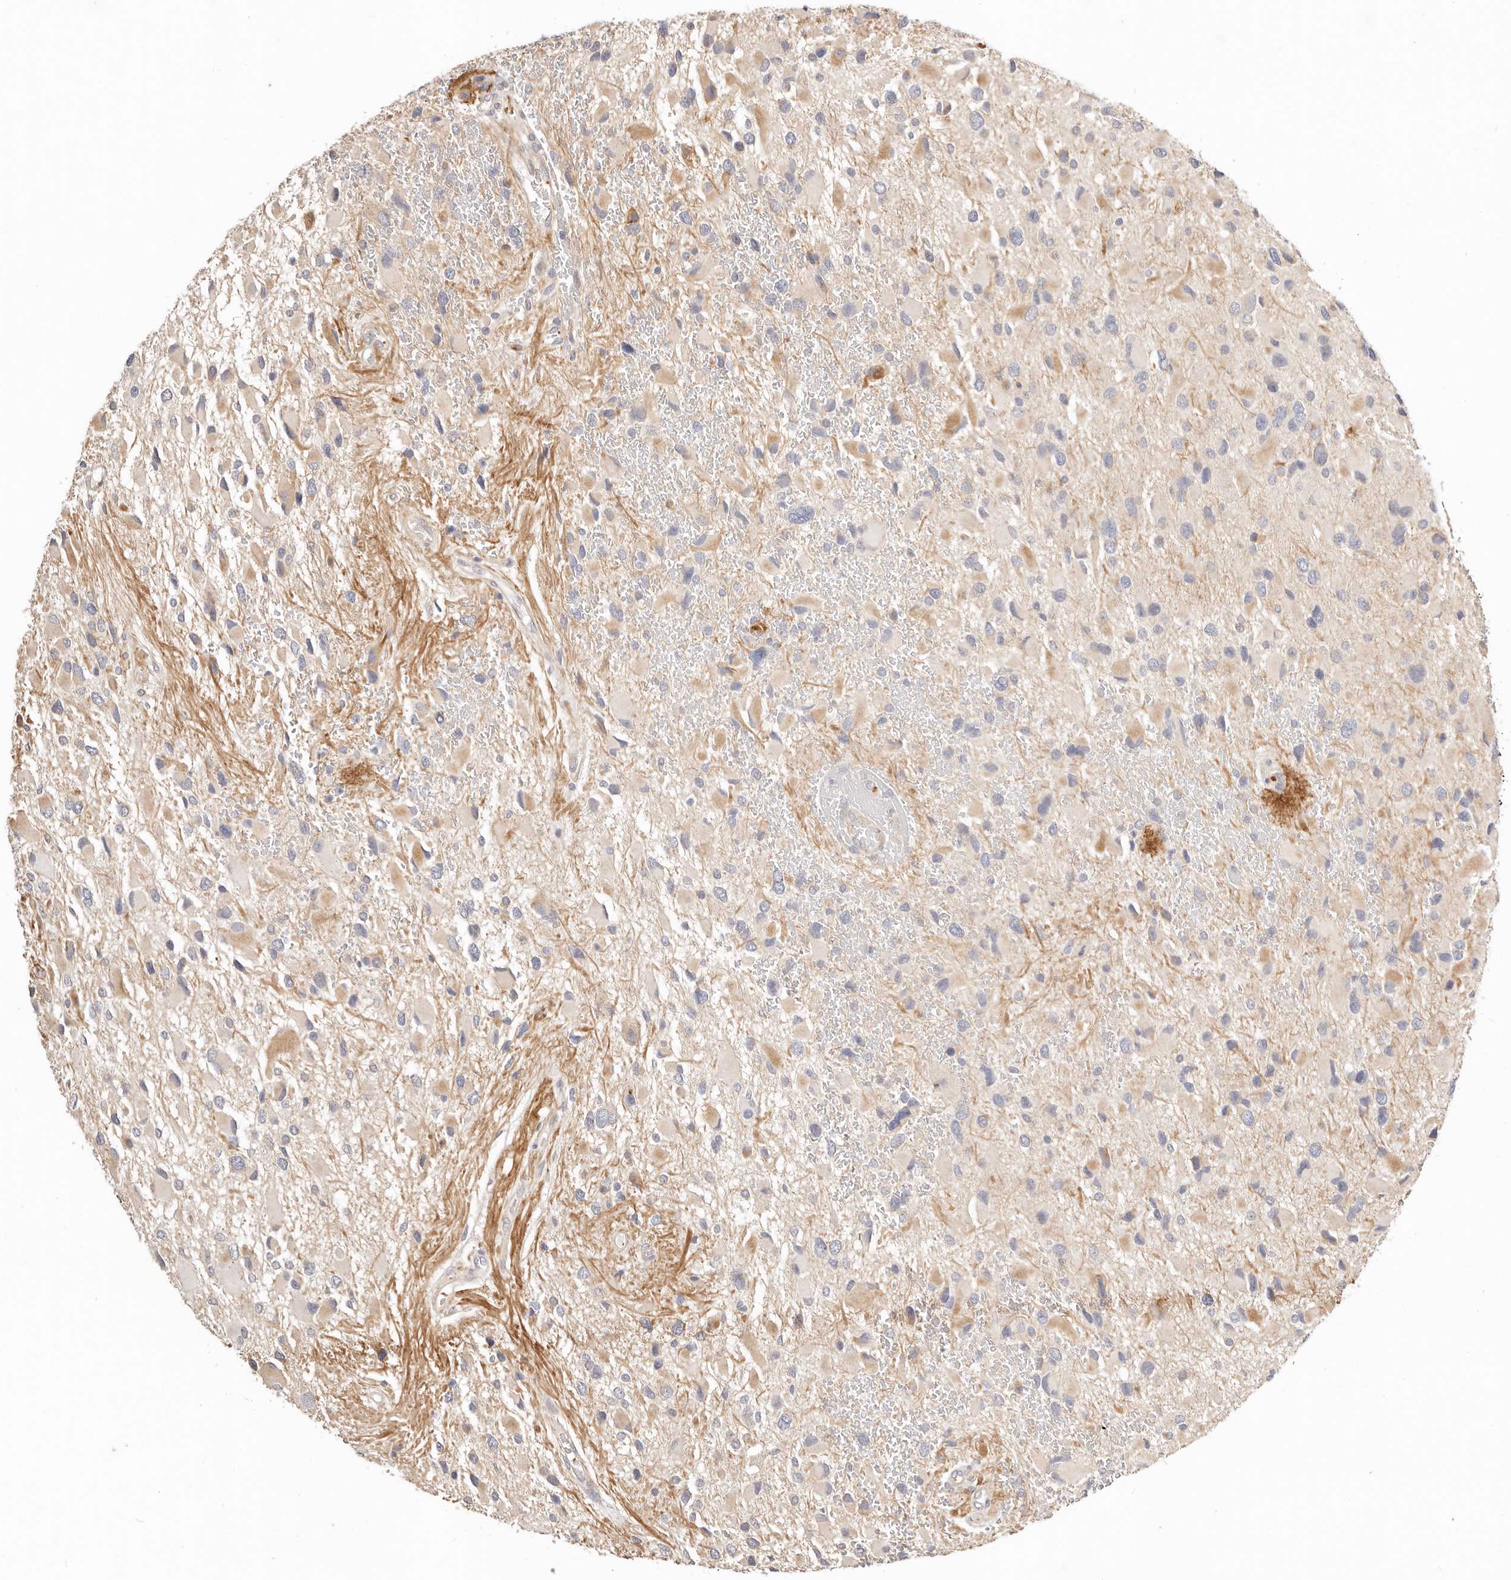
{"staining": {"intensity": "moderate", "quantity": "<25%", "location": "cytoplasmic/membranous"}, "tissue": "glioma", "cell_type": "Tumor cells", "image_type": "cancer", "snomed": [{"axis": "morphology", "description": "Glioma, malignant, High grade"}, {"axis": "topography", "description": "Brain"}], "caption": "A low amount of moderate cytoplasmic/membranous staining is appreciated in approximately <25% of tumor cells in malignant glioma (high-grade) tissue. (DAB (3,3'-diaminobenzidine) IHC with brightfield microscopy, high magnification).", "gene": "ZRANB1", "patient": {"sex": "male", "age": 53}}